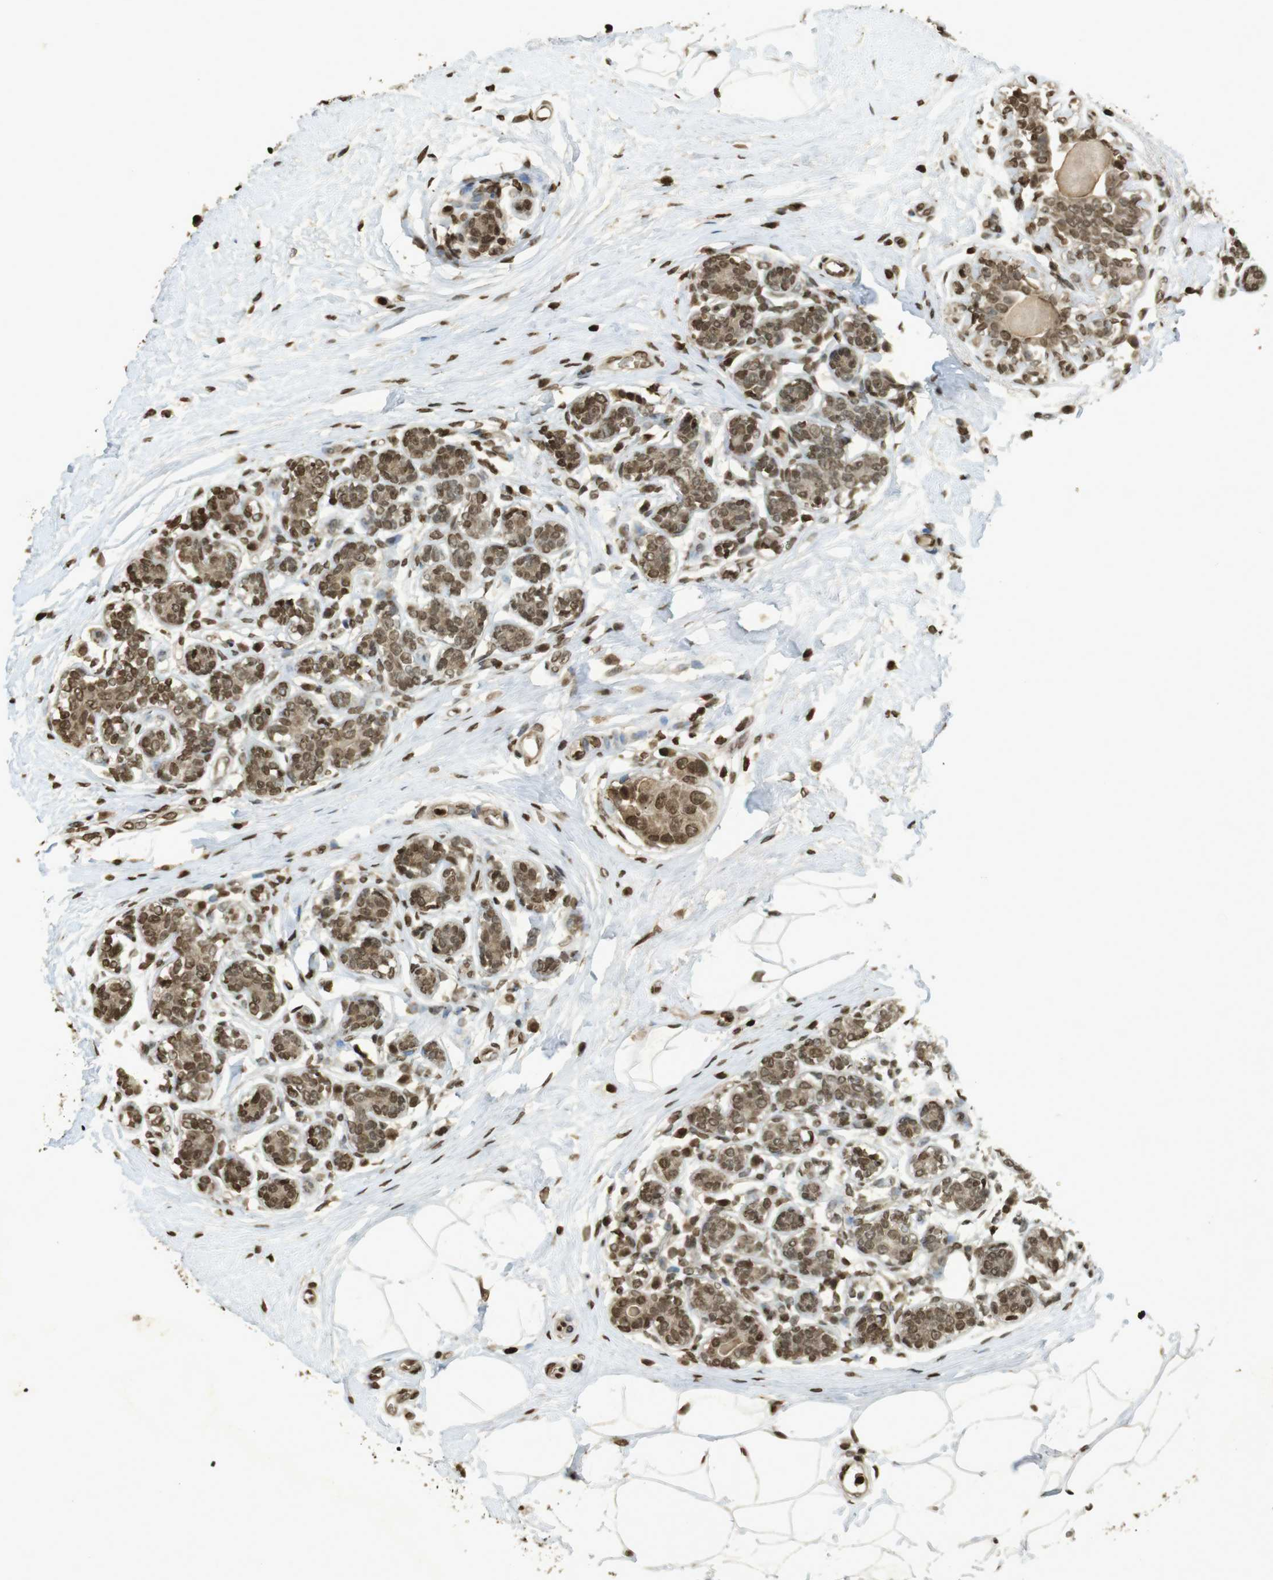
{"staining": {"intensity": "moderate", "quantity": ">75%", "location": "cytoplasmic/membranous,nuclear"}, "tissue": "breast cancer", "cell_type": "Tumor cells", "image_type": "cancer", "snomed": [{"axis": "morphology", "description": "Normal tissue, NOS"}, {"axis": "morphology", "description": "Duct carcinoma"}, {"axis": "topography", "description": "Breast"}], "caption": "IHC histopathology image of human breast cancer (infiltrating ductal carcinoma) stained for a protein (brown), which exhibits medium levels of moderate cytoplasmic/membranous and nuclear expression in about >75% of tumor cells.", "gene": "ORC4", "patient": {"sex": "female", "age": 39}}